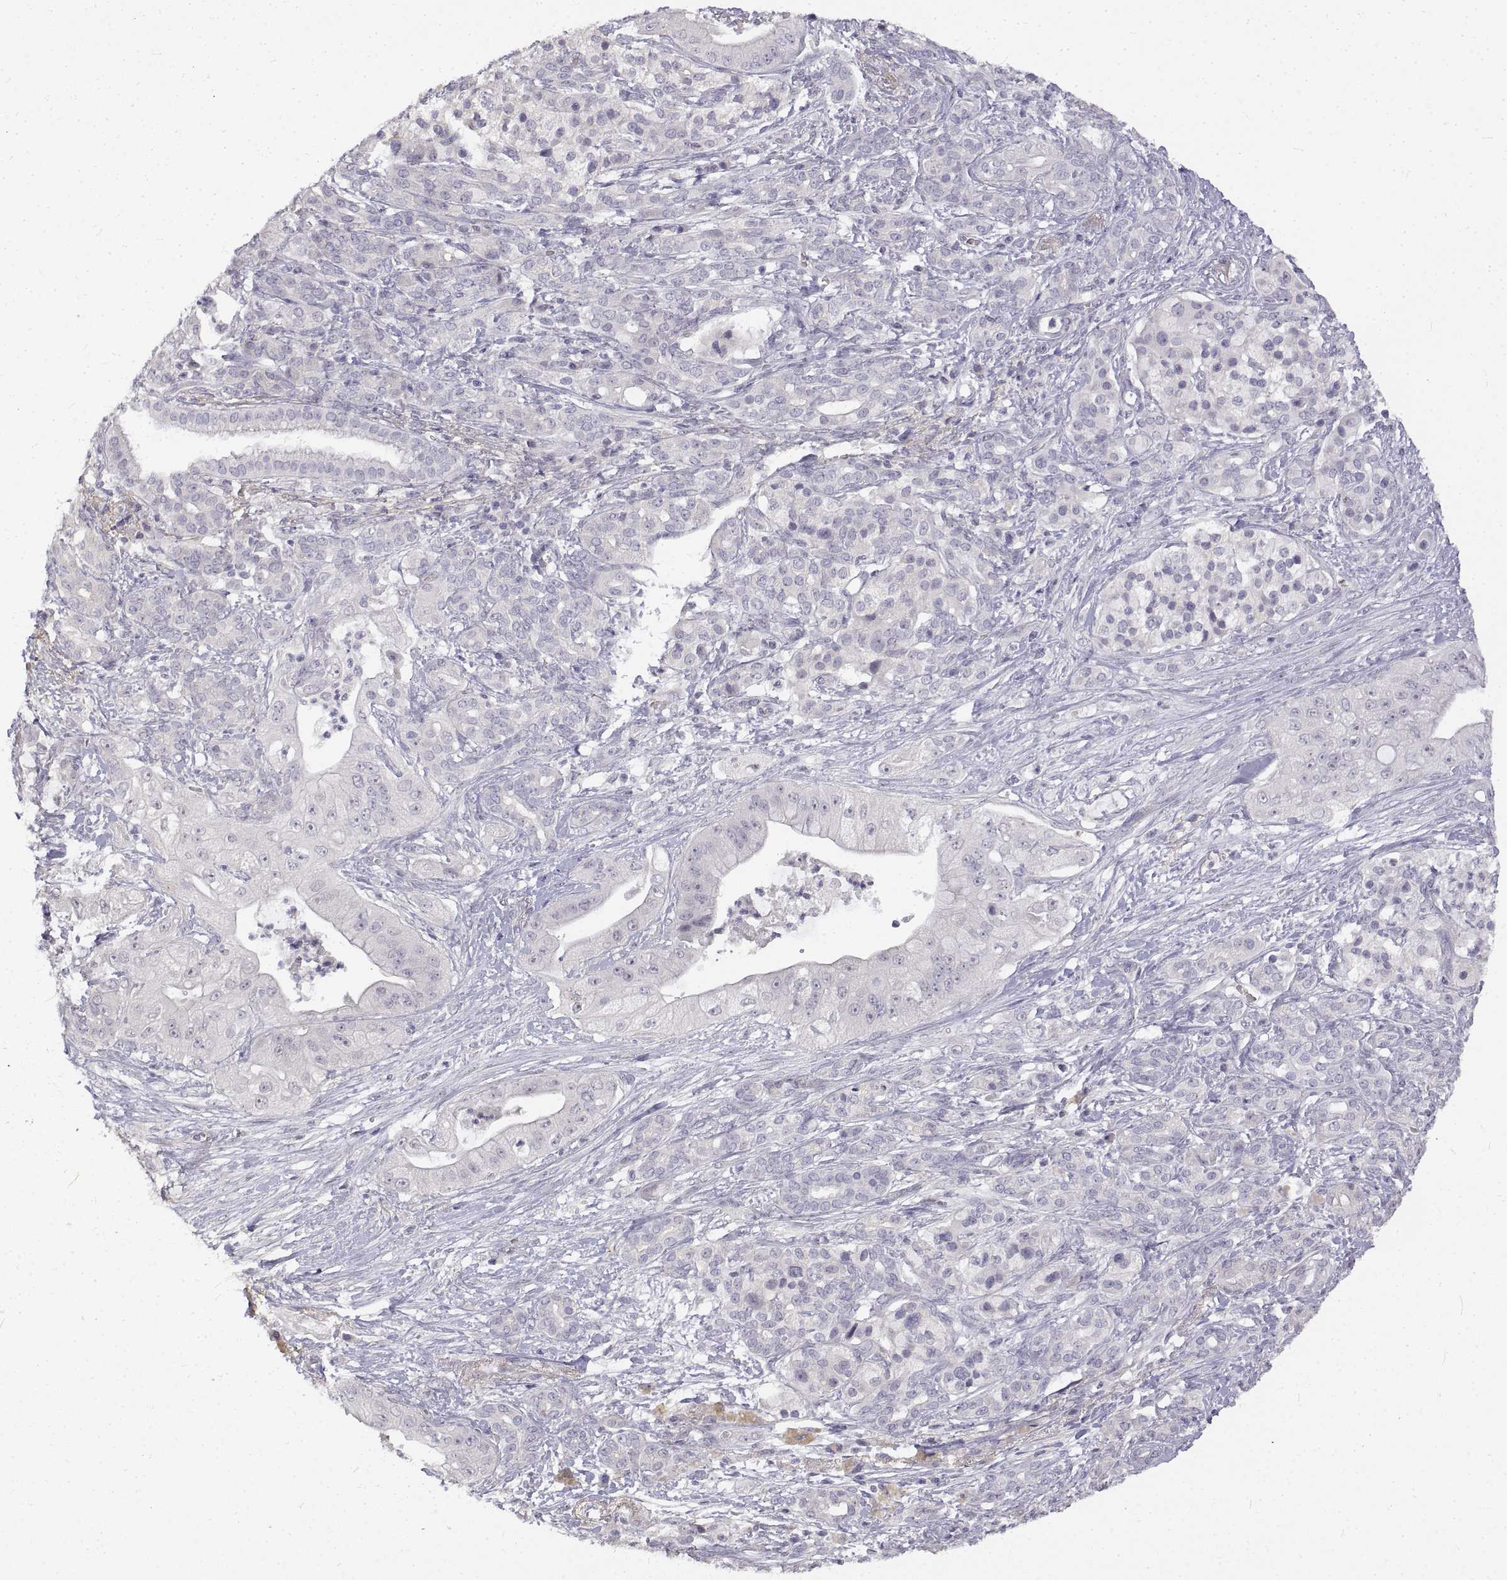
{"staining": {"intensity": "negative", "quantity": "none", "location": "none"}, "tissue": "pancreatic cancer", "cell_type": "Tumor cells", "image_type": "cancer", "snomed": [{"axis": "morphology", "description": "Normal tissue, NOS"}, {"axis": "morphology", "description": "Inflammation, NOS"}, {"axis": "morphology", "description": "Adenocarcinoma, NOS"}, {"axis": "topography", "description": "Pancreas"}], "caption": "This is a photomicrograph of IHC staining of pancreatic cancer (adenocarcinoma), which shows no staining in tumor cells.", "gene": "ANO2", "patient": {"sex": "male", "age": 57}}